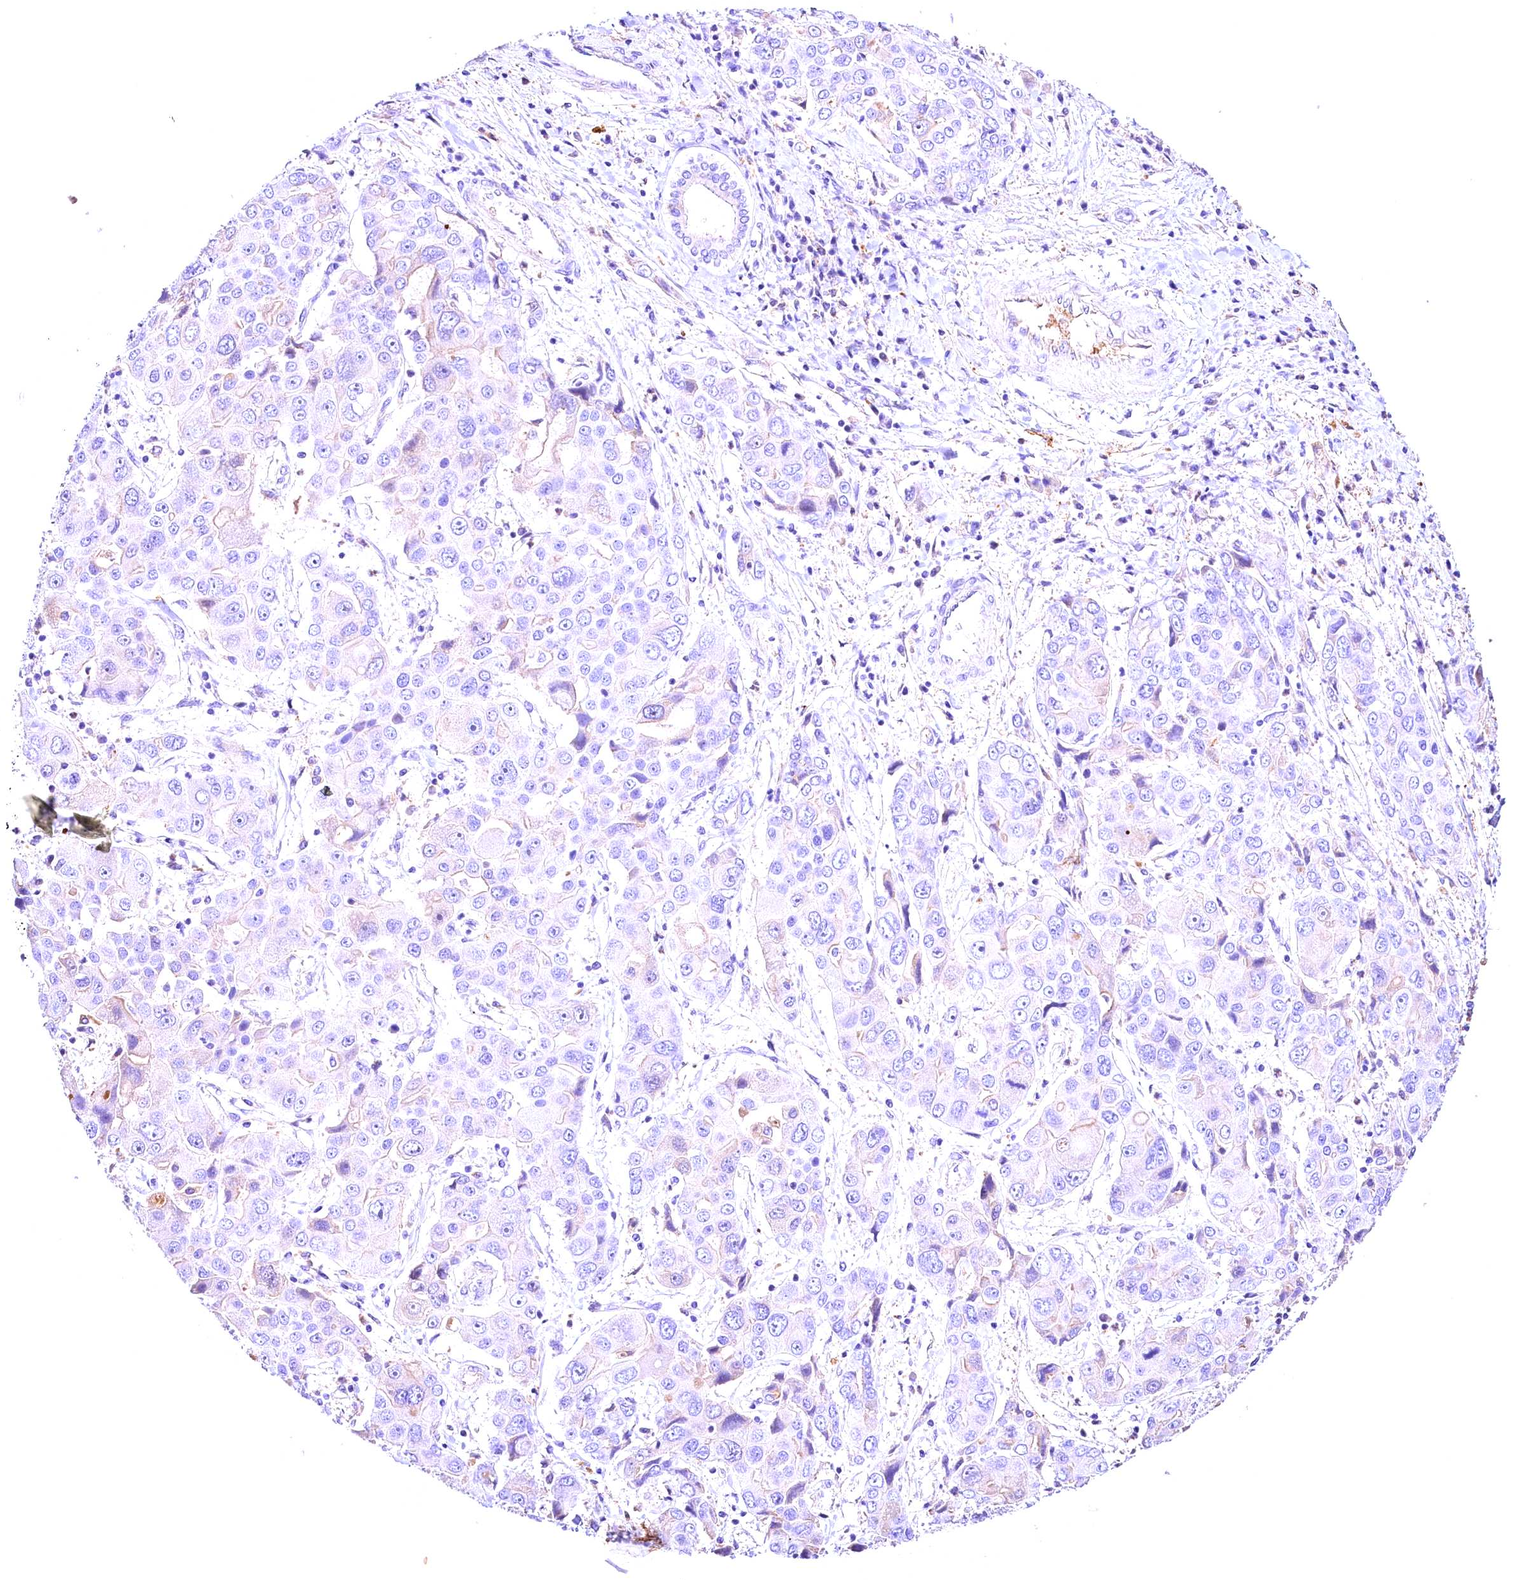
{"staining": {"intensity": "negative", "quantity": "none", "location": "none"}, "tissue": "liver cancer", "cell_type": "Tumor cells", "image_type": "cancer", "snomed": [{"axis": "morphology", "description": "Cholangiocarcinoma"}, {"axis": "topography", "description": "Liver"}], "caption": "Human liver cancer stained for a protein using immunohistochemistry (IHC) demonstrates no positivity in tumor cells.", "gene": "ARMC6", "patient": {"sex": "male", "age": 67}}